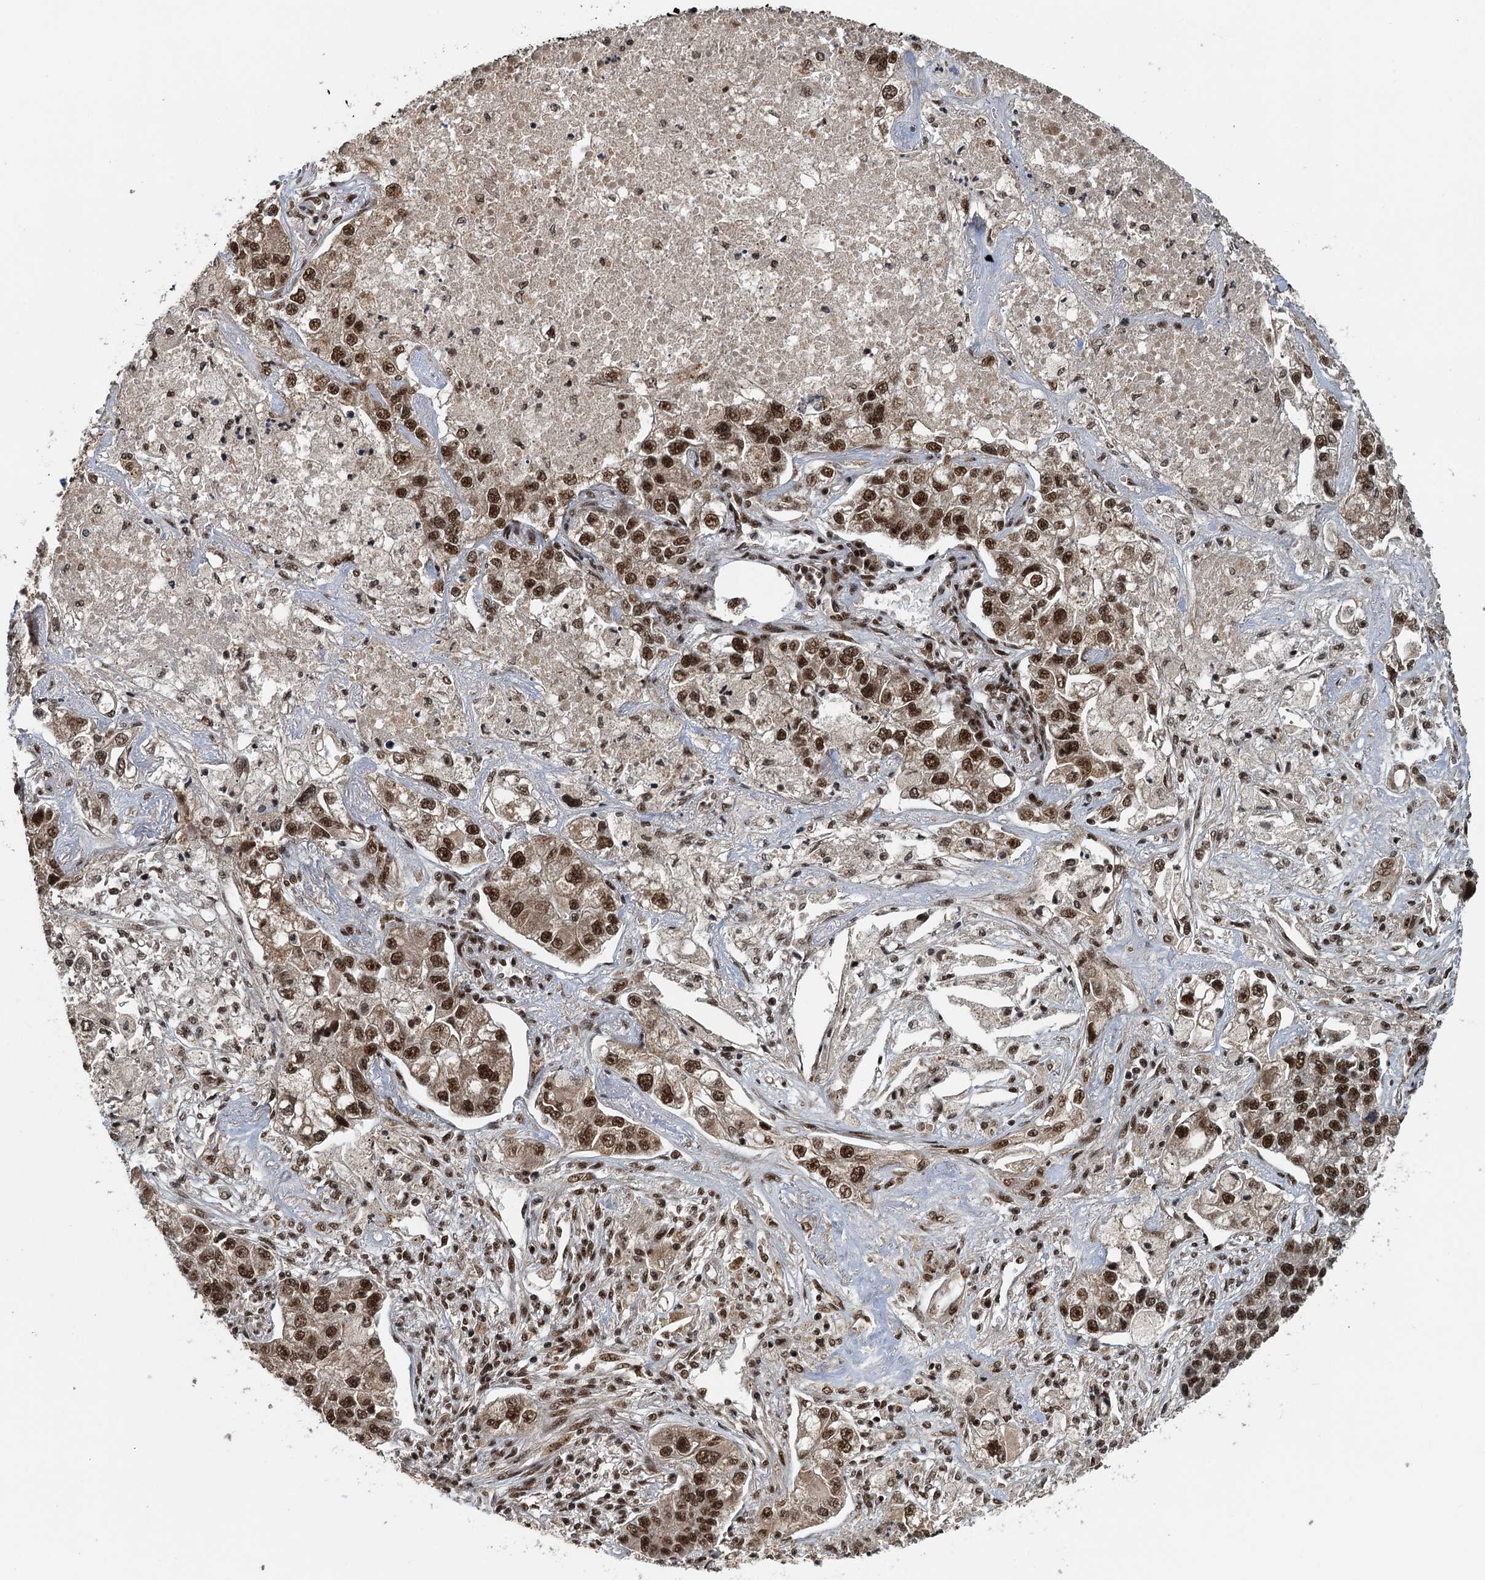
{"staining": {"intensity": "moderate", "quantity": ">75%", "location": "nuclear"}, "tissue": "lung cancer", "cell_type": "Tumor cells", "image_type": "cancer", "snomed": [{"axis": "morphology", "description": "Adenocarcinoma, NOS"}, {"axis": "topography", "description": "Lung"}], "caption": "Protein expression analysis of human lung cancer (adenocarcinoma) reveals moderate nuclear staining in approximately >75% of tumor cells.", "gene": "ZC3H18", "patient": {"sex": "male", "age": 49}}